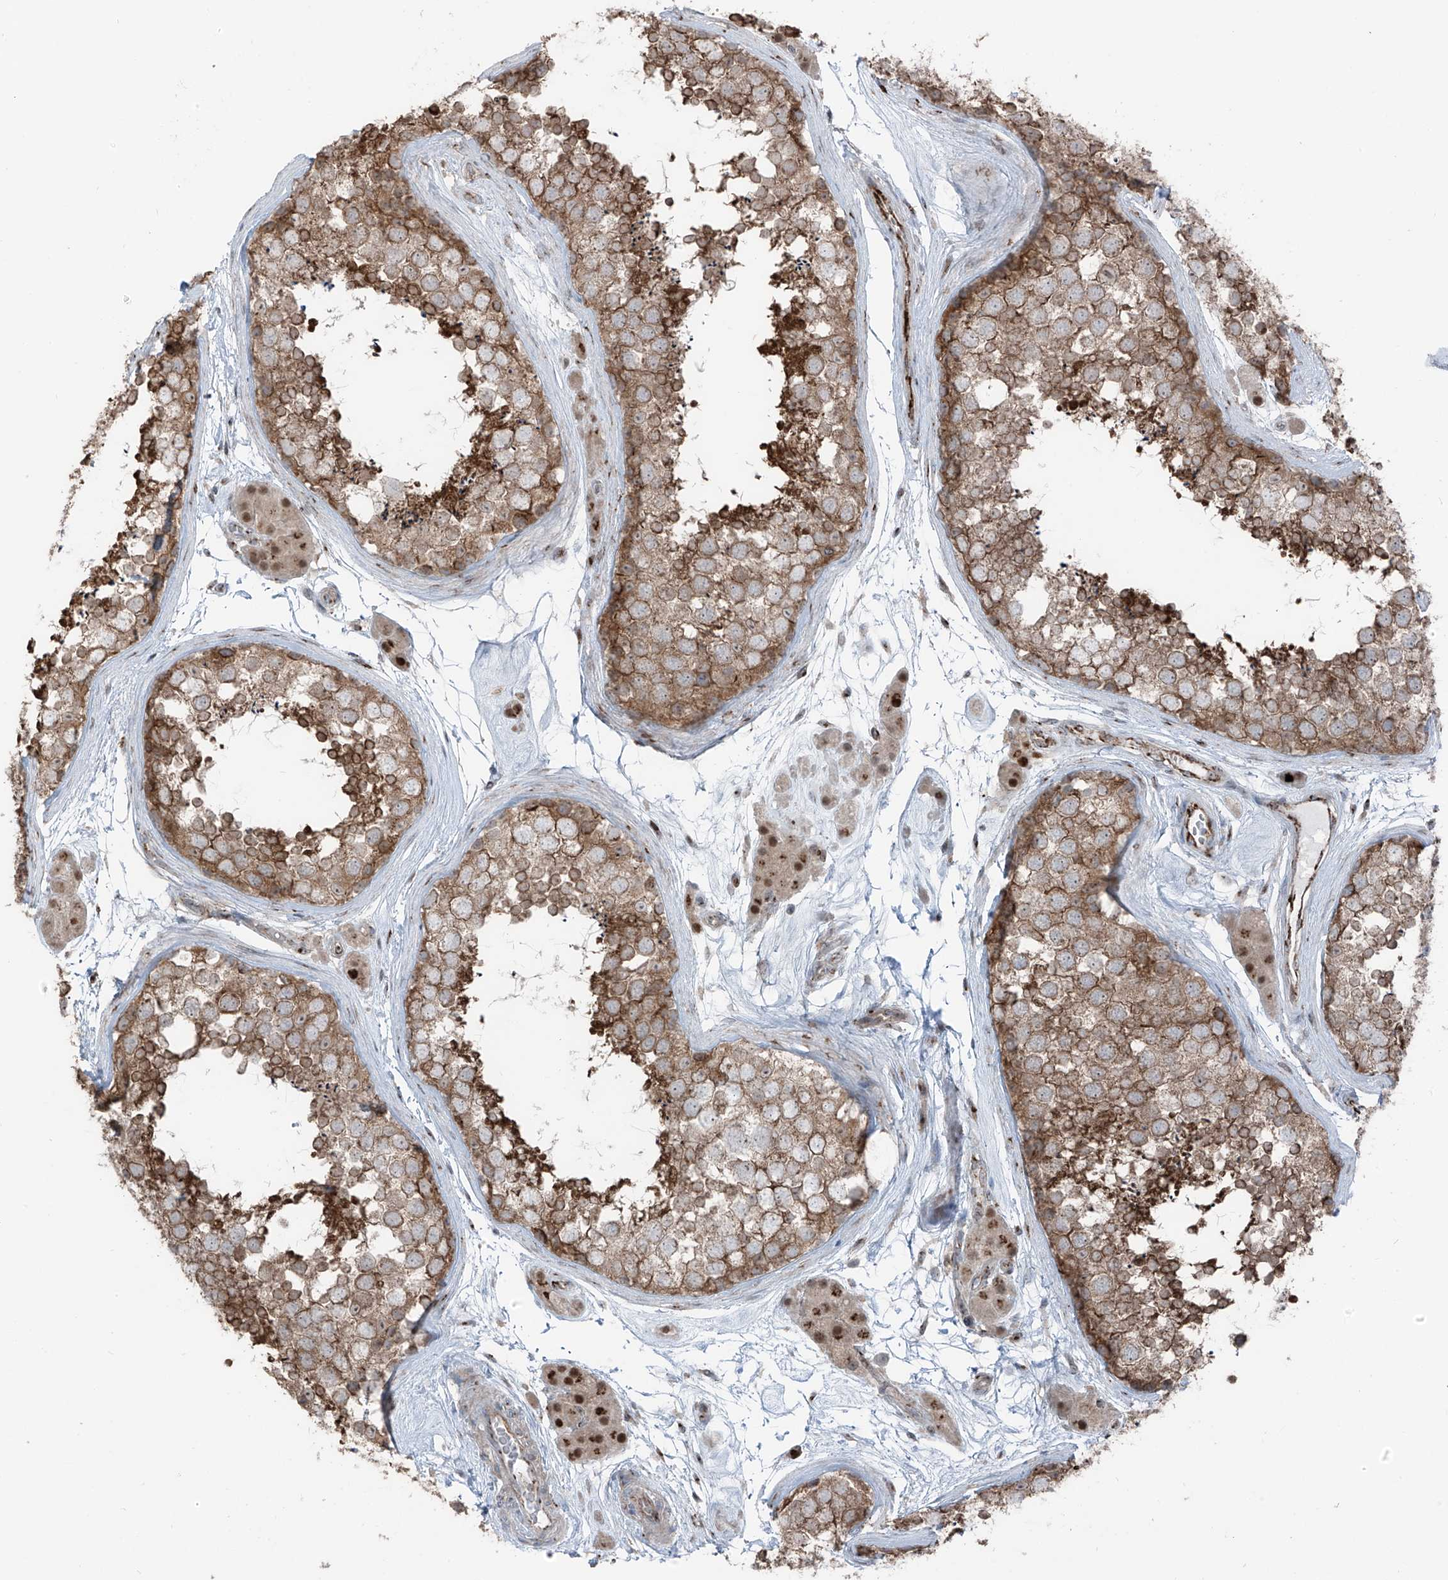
{"staining": {"intensity": "moderate", "quantity": ">75%", "location": "cytoplasmic/membranous"}, "tissue": "testis", "cell_type": "Cells in seminiferous ducts", "image_type": "normal", "snomed": [{"axis": "morphology", "description": "Normal tissue, NOS"}, {"axis": "topography", "description": "Testis"}], "caption": "Protein expression analysis of normal human testis reveals moderate cytoplasmic/membranous expression in approximately >75% of cells in seminiferous ducts.", "gene": "ERLEC1", "patient": {"sex": "male", "age": 56}}